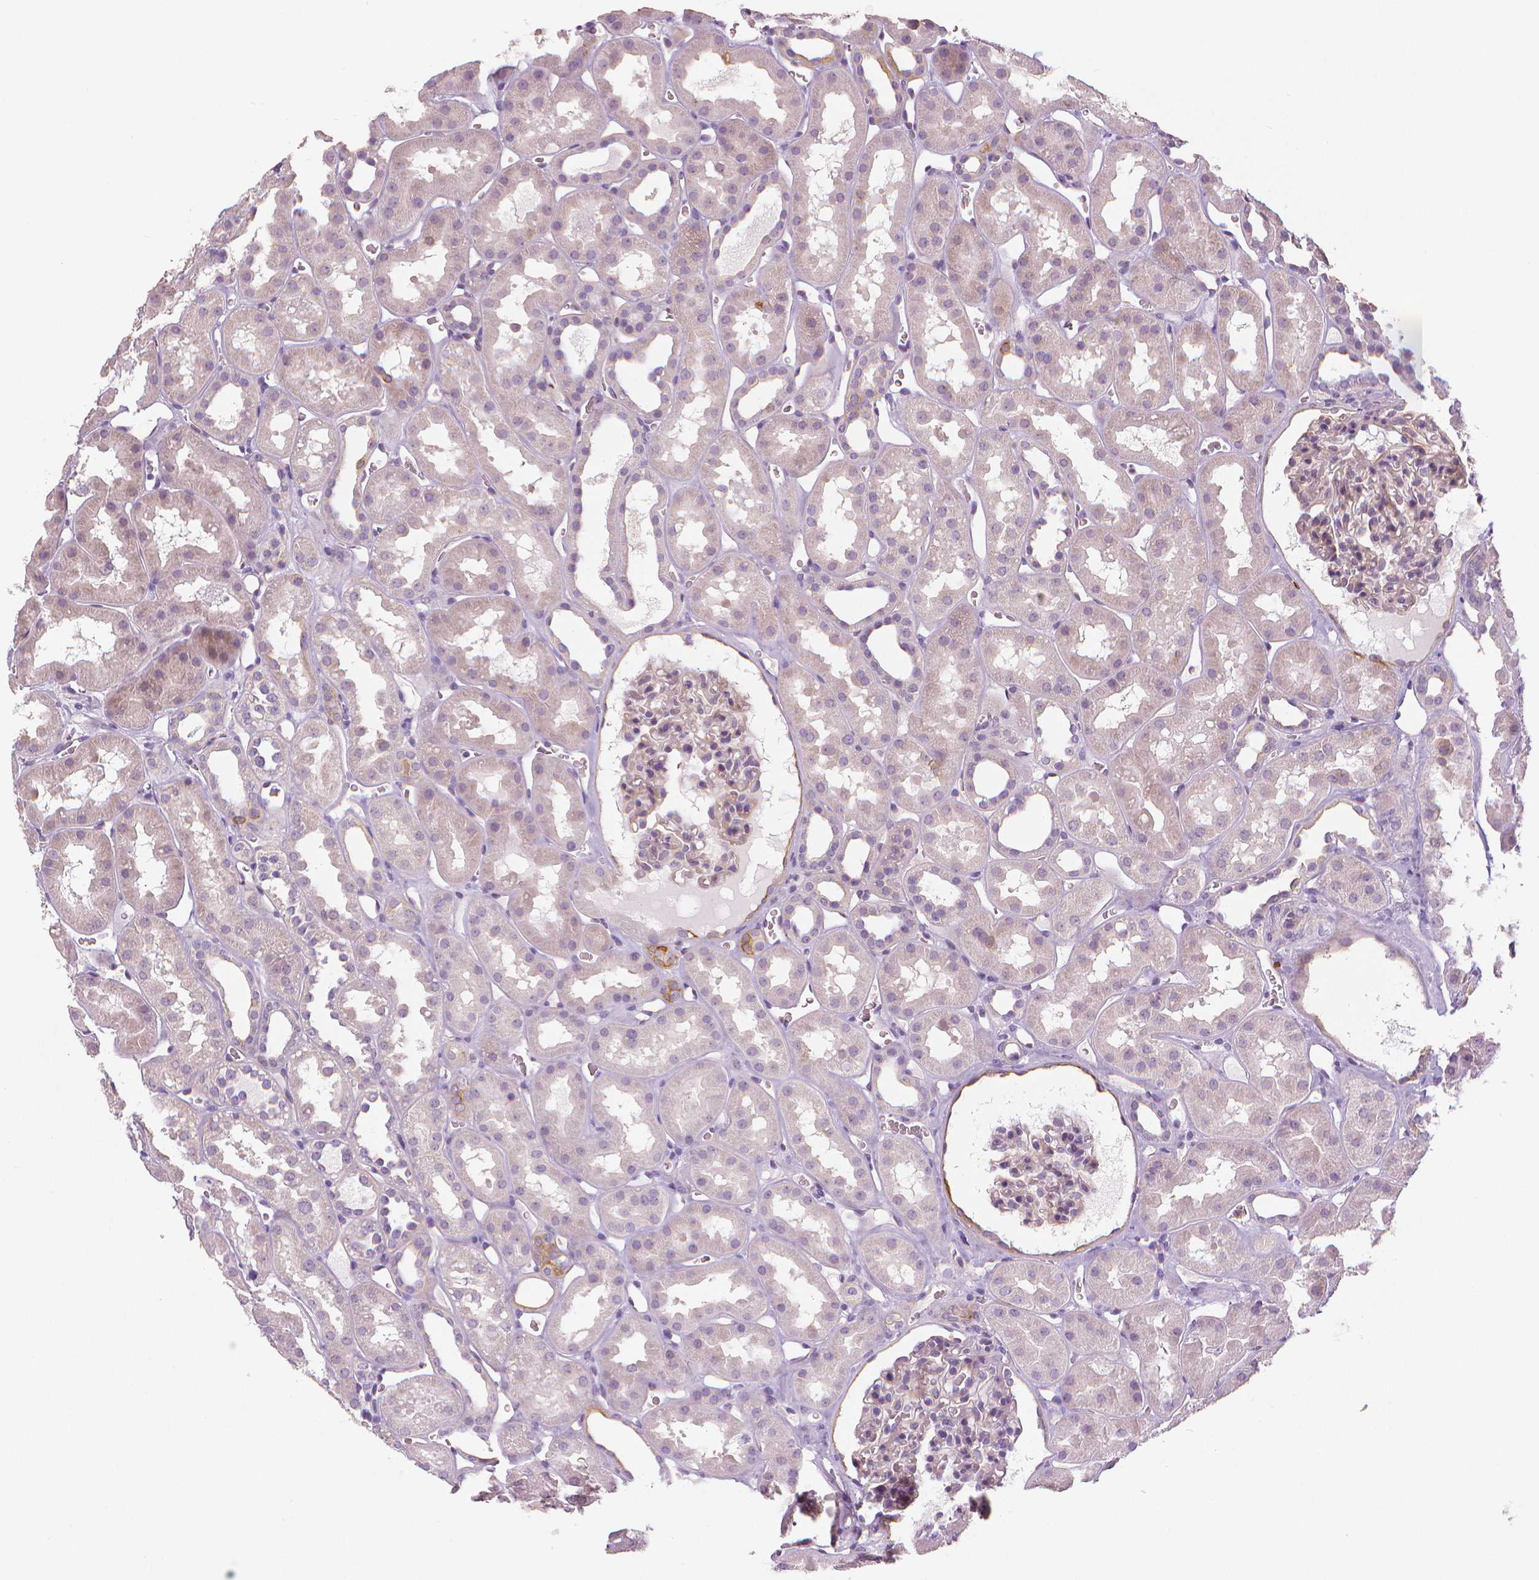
{"staining": {"intensity": "negative", "quantity": "none", "location": "none"}, "tissue": "kidney", "cell_type": "Cells in glomeruli", "image_type": "normal", "snomed": [{"axis": "morphology", "description": "Normal tissue, NOS"}, {"axis": "topography", "description": "Kidney"}], "caption": "The photomicrograph reveals no staining of cells in glomeruli in unremarkable kidney.", "gene": "MKI67", "patient": {"sex": "female", "age": 41}}